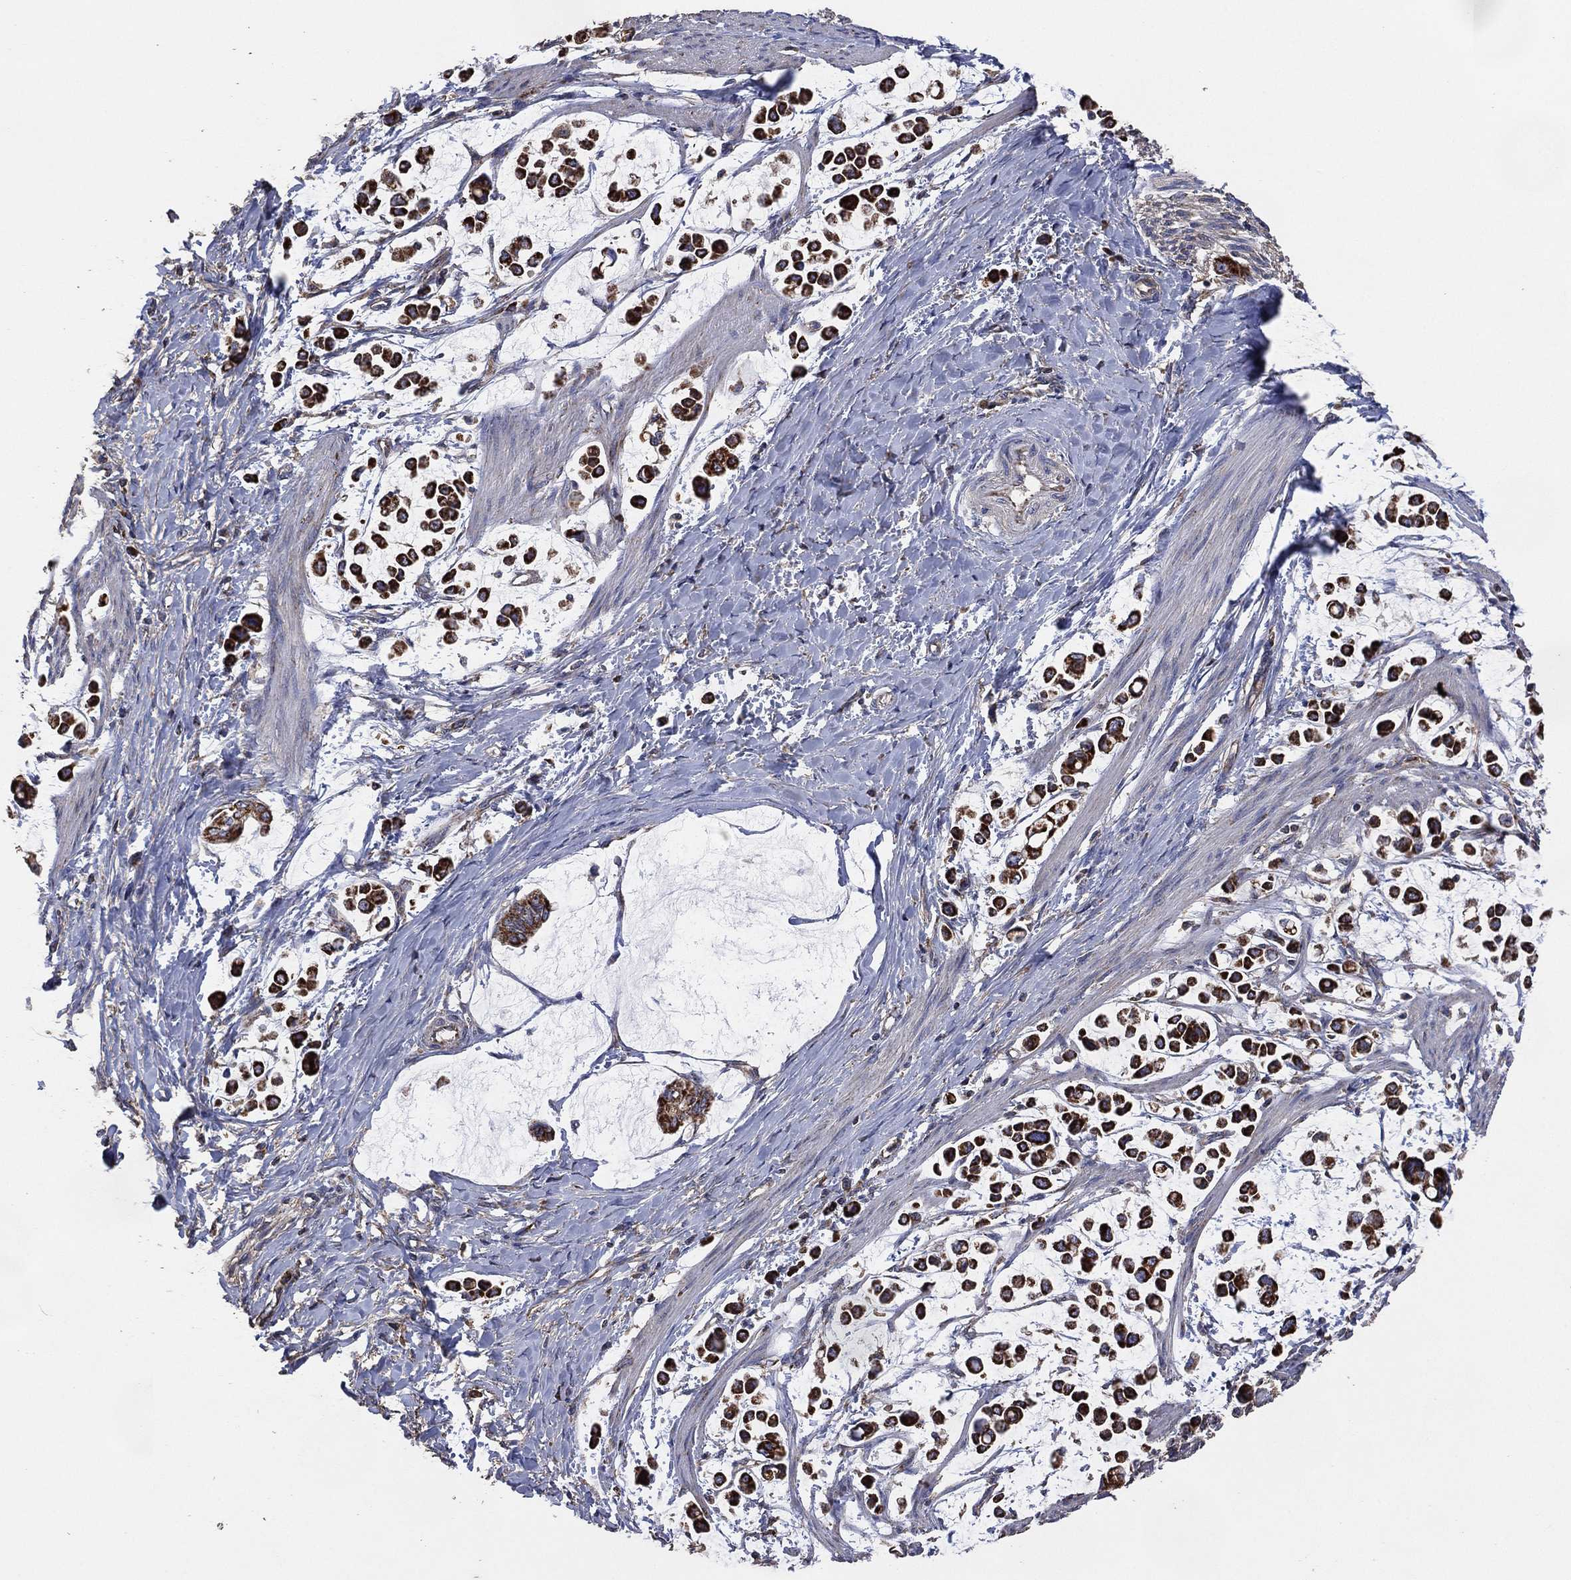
{"staining": {"intensity": "strong", "quantity": ">75%", "location": "cytoplasmic/membranous"}, "tissue": "stomach cancer", "cell_type": "Tumor cells", "image_type": "cancer", "snomed": [{"axis": "morphology", "description": "Adenocarcinoma, NOS"}, {"axis": "topography", "description": "Stomach"}], "caption": "Strong cytoplasmic/membranous protein staining is identified in approximately >75% of tumor cells in adenocarcinoma (stomach).", "gene": "LIMD1", "patient": {"sex": "male", "age": 82}}